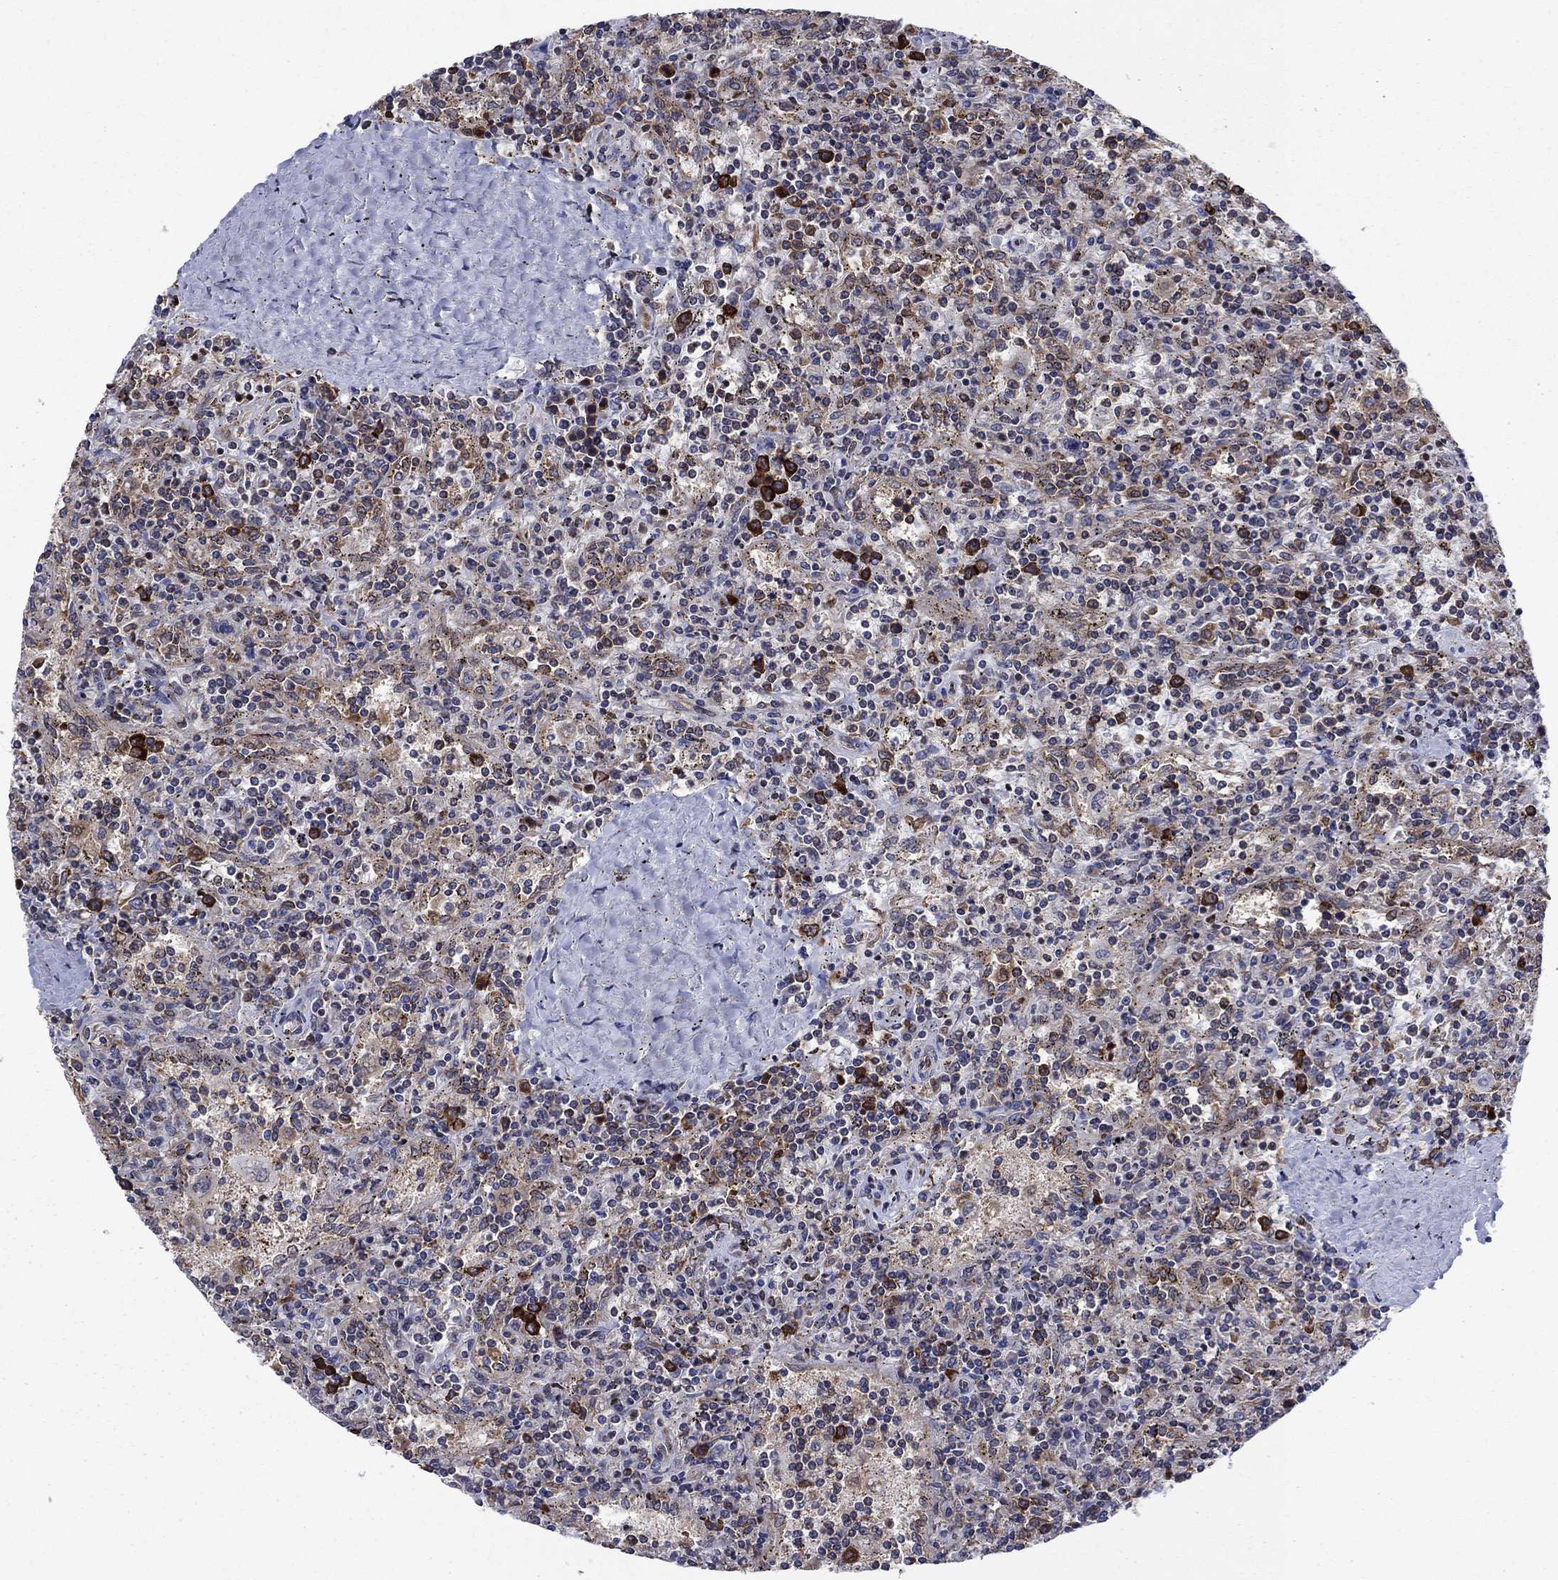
{"staining": {"intensity": "strong", "quantity": "<25%", "location": "cytoplasmic/membranous"}, "tissue": "lymphoma", "cell_type": "Tumor cells", "image_type": "cancer", "snomed": [{"axis": "morphology", "description": "Malignant lymphoma, non-Hodgkin's type, Low grade"}, {"axis": "topography", "description": "Spleen"}], "caption": "Tumor cells reveal strong cytoplasmic/membranous positivity in approximately <25% of cells in low-grade malignant lymphoma, non-Hodgkin's type.", "gene": "YBX1", "patient": {"sex": "male", "age": 62}}